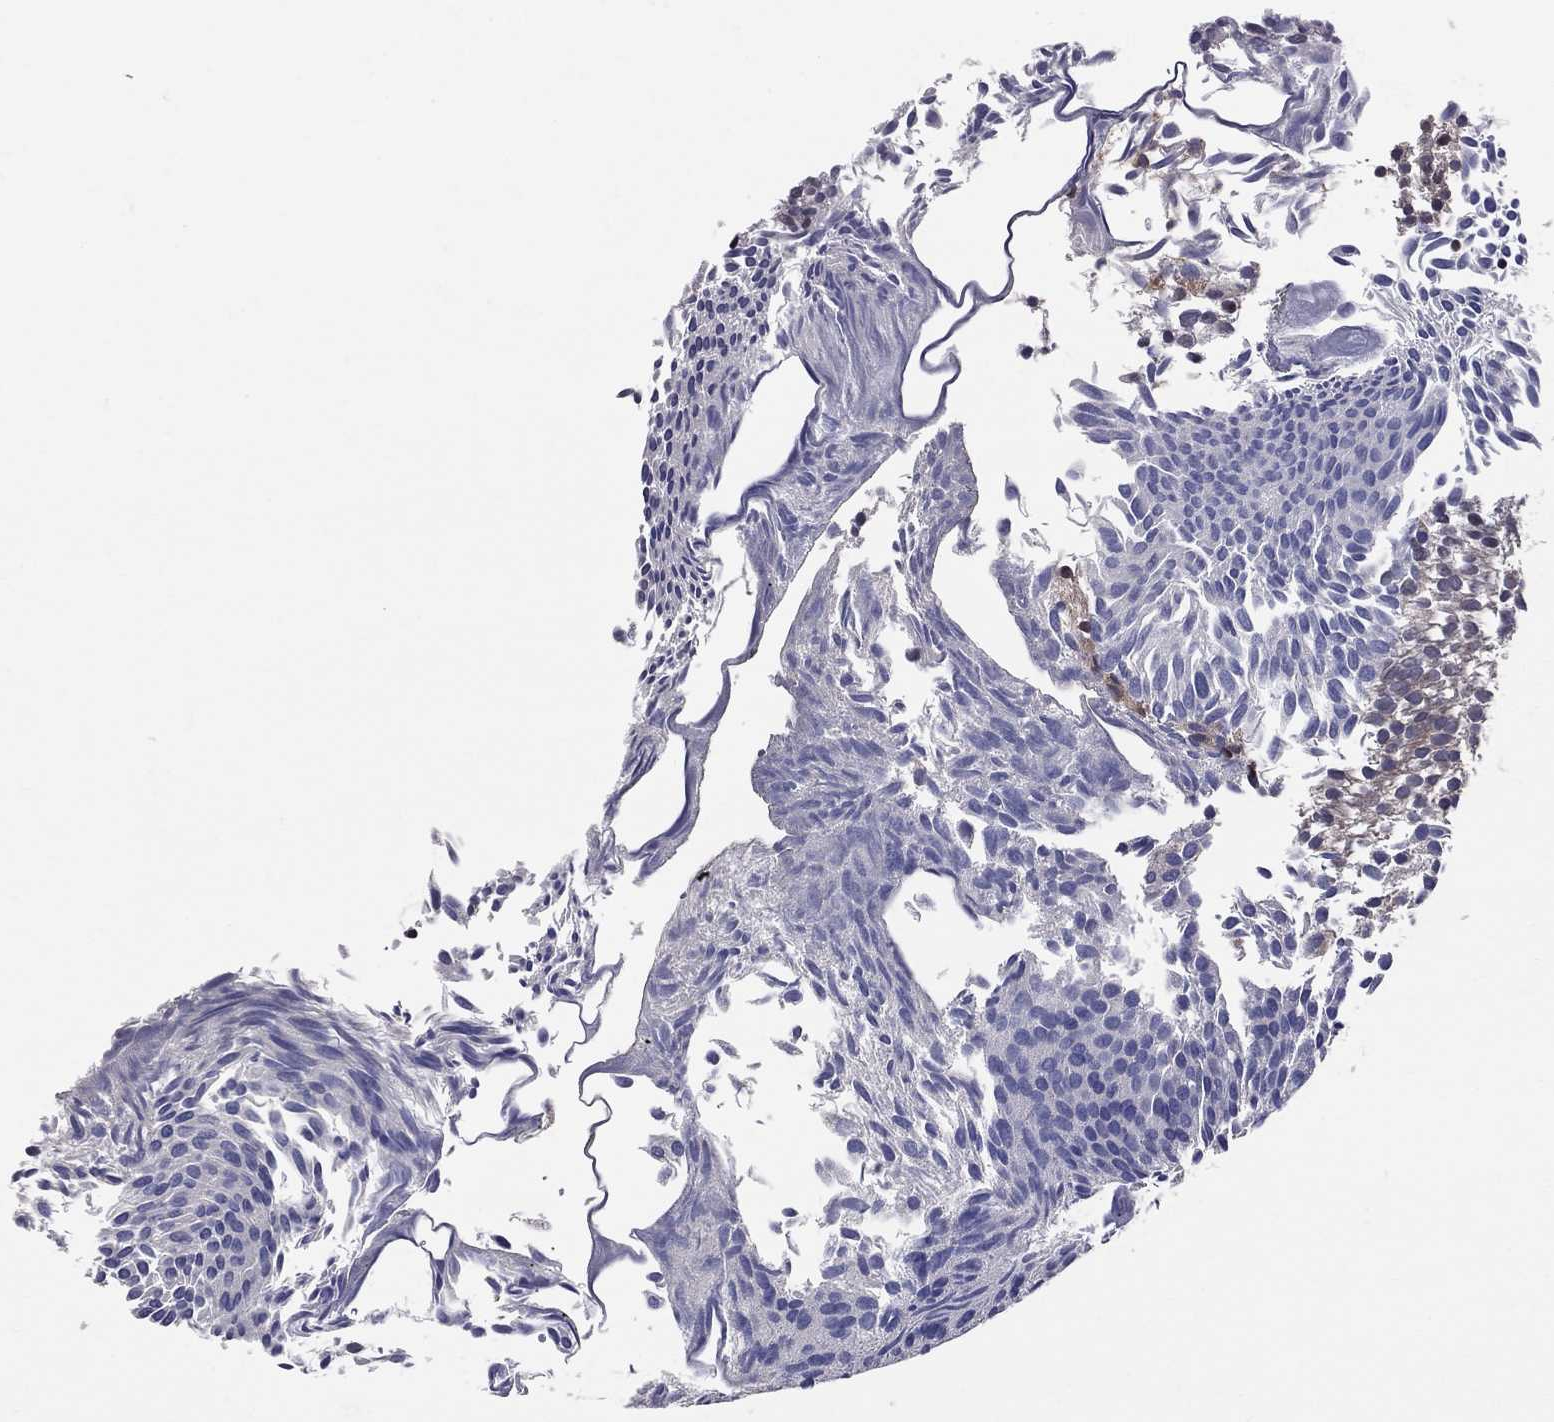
{"staining": {"intensity": "negative", "quantity": "none", "location": "none"}, "tissue": "urothelial cancer", "cell_type": "Tumor cells", "image_type": "cancer", "snomed": [{"axis": "morphology", "description": "Urothelial carcinoma, Low grade"}, {"axis": "topography", "description": "Urinary bladder"}], "caption": "Urothelial cancer was stained to show a protein in brown. There is no significant positivity in tumor cells.", "gene": "CNOT11", "patient": {"sex": "male", "age": 63}}